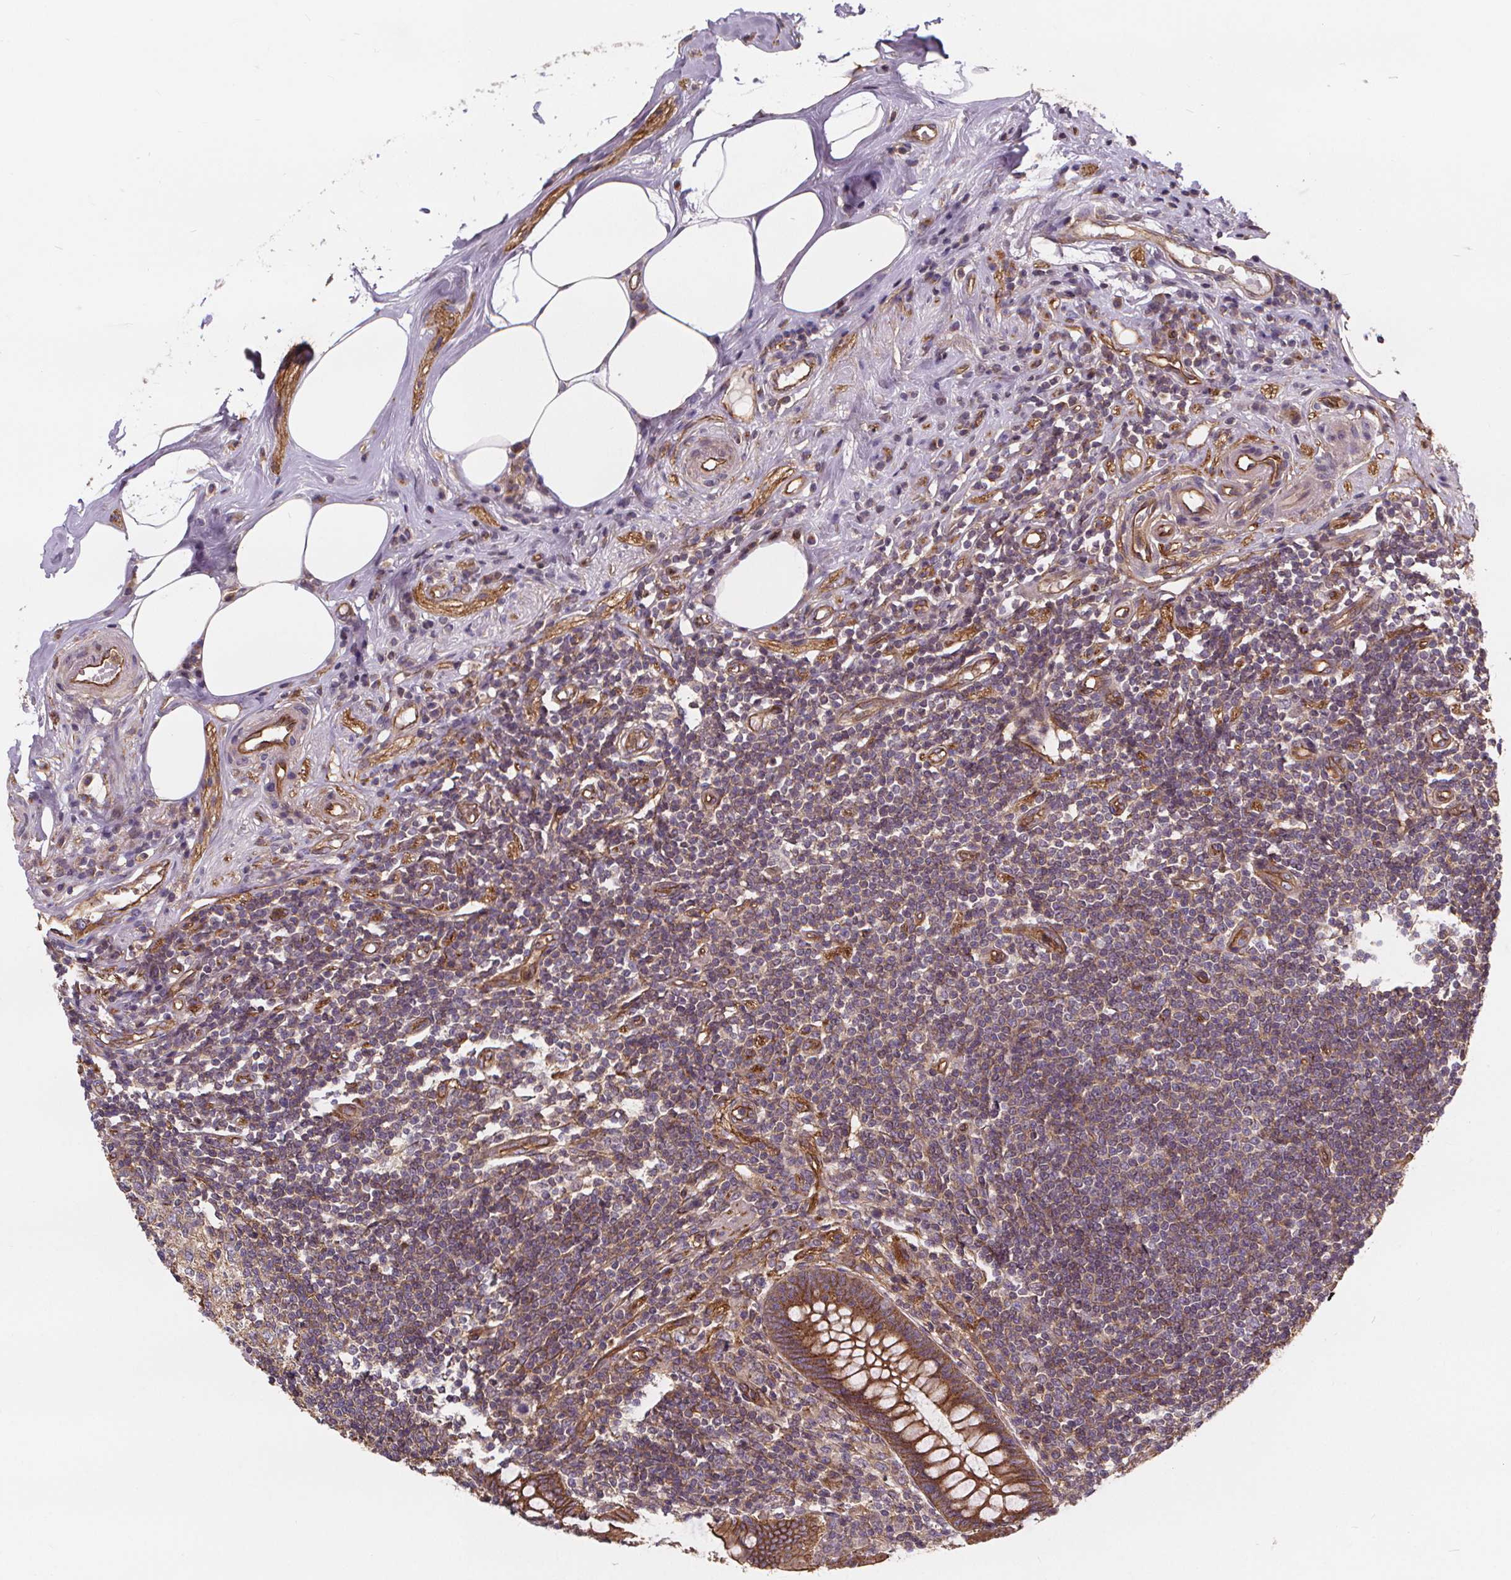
{"staining": {"intensity": "strong", "quantity": ">75%", "location": "cytoplasmic/membranous"}, "tissue": "appendix", "cell_type": "Glandular cells", "image_type": "normal", "snomed": [{"axis": "morphology", "description": "Normal tissue, NOS"}, {"axis": "topography", "description": "Appendix"}], "caption": "Protein expression analysis of normal appendix exhibits strong cytoplasmic/membranous staining in about >75% of glandular cells. Ihc stains the protein of interest in brown and the nuclei are stained blue.", "gene": "CLINT1", "patient": {"sex": "female", "age": 57}}